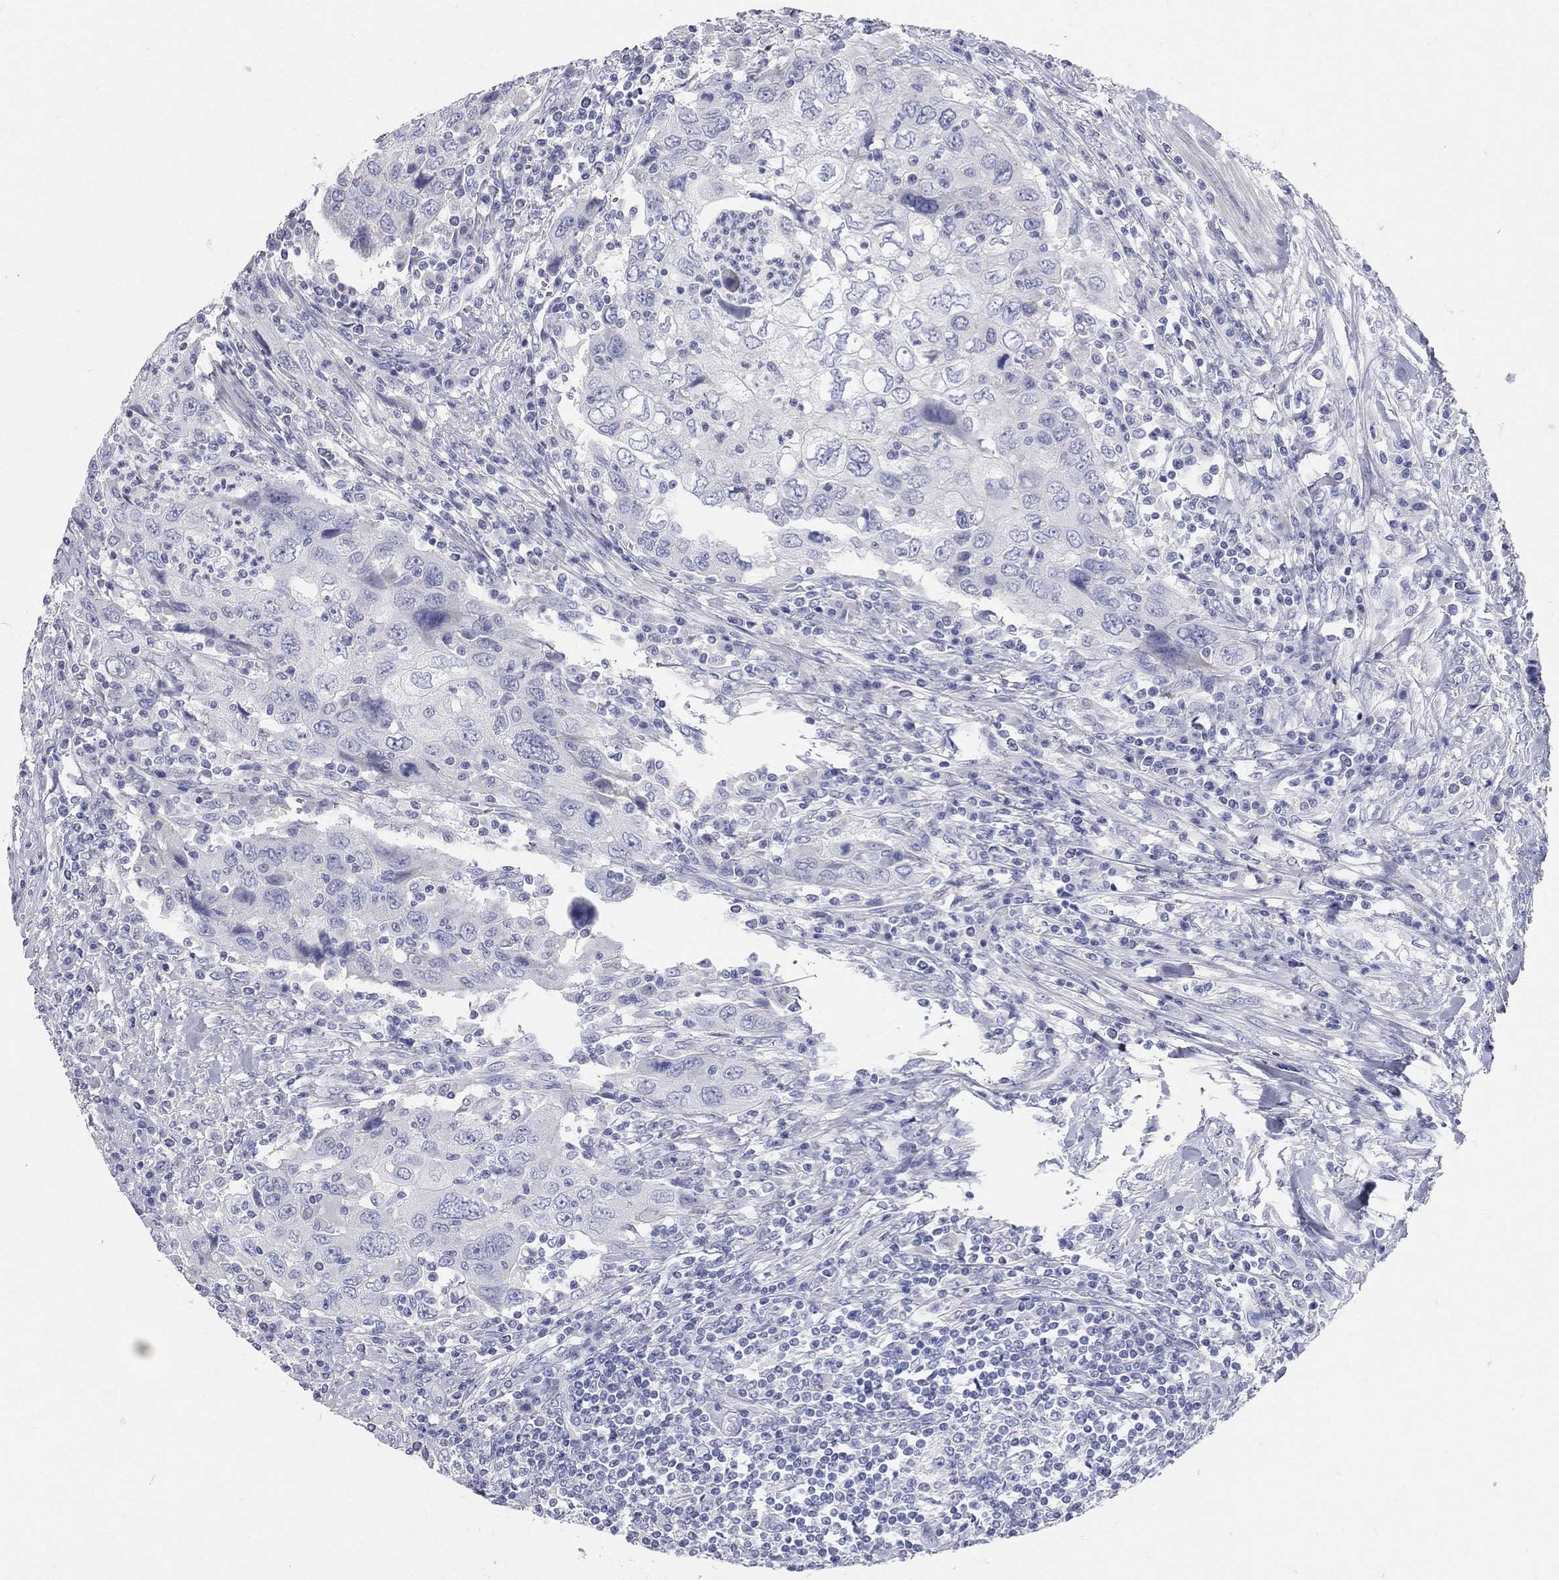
{"staining": {"intensity": "negative", "quantity": "none", "location": "none"}, "tissue": "urothelial cancer", "cell_type": "Tumor cells", "image_type": "cancer", "snomed": [{"axis": "morphology", "description": "Urothelial carcinoma, High grade"}, {"axis": "topography", "description": "Urinary bladder"}], "caption": "Tumor cells are negative for brown protein staining in urothelial carcinoma (high-grade). (DAB IHC, high magnification).", "gene": "AOX1", "patient": {"sex": "male", "age": 76}}